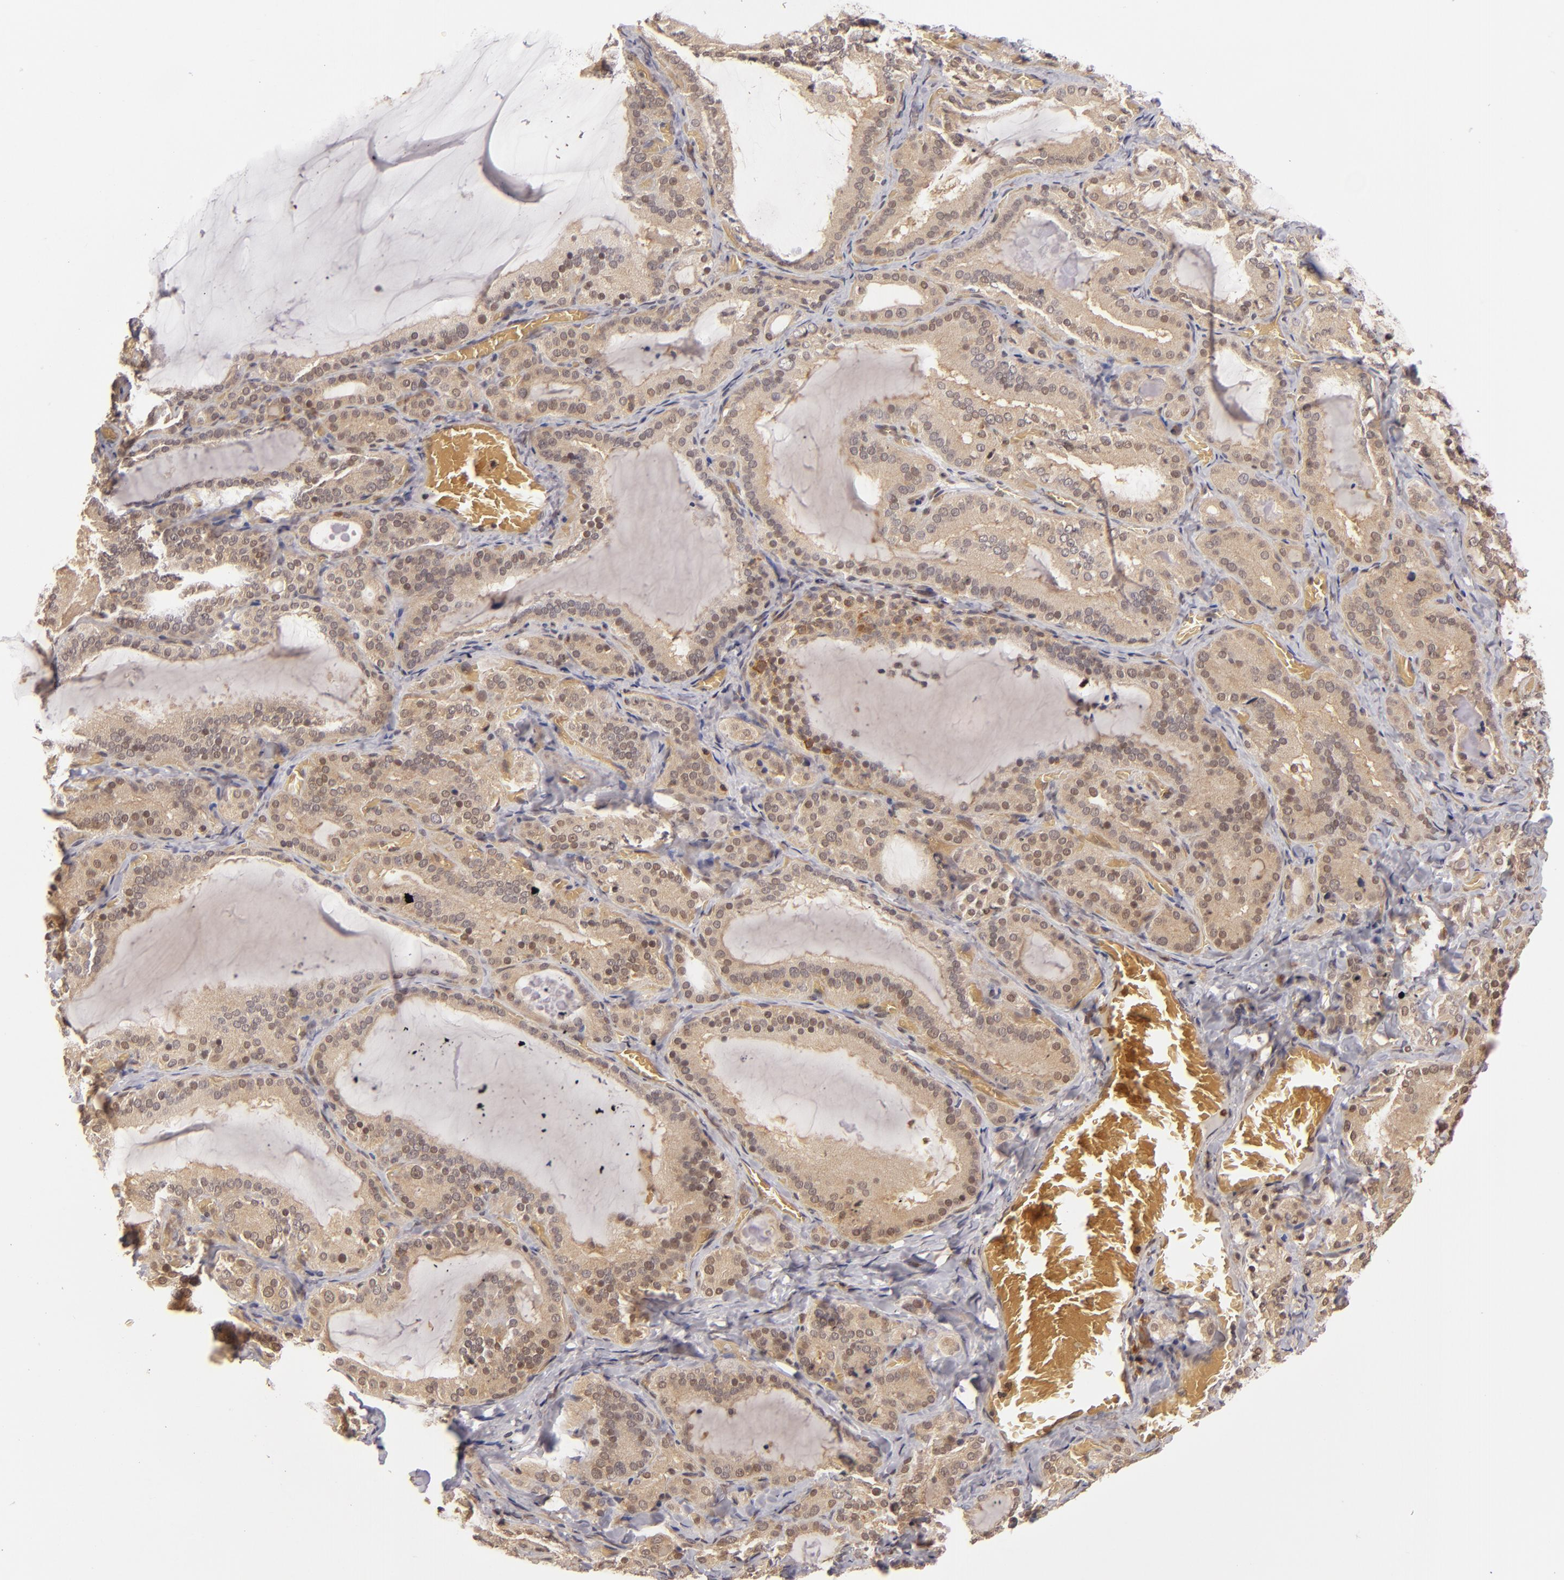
{"staining": {"intensity": "weak", "quantity": ">75%", "location": "cytoplasmic/membranous"}, "tissue": "thyroid gland", "cell_type": "Glandular cells", "image_type": "normal", "snomed": [{"axis": "morphology", "description": "Normal tissue, NOS"}, {"axis": "topography", "description": "Thyroid gland"}], "caption": "Immunohistochemistry (IHC) histopathology image of benign thyroid gland stained for a protein (brown), which demonstrates low levels of weak cytoplasmic/membranous staining in about >75% of glandular cells.", "gene": "MAPK3", "patient": {"sex": "female", "age": 33}}